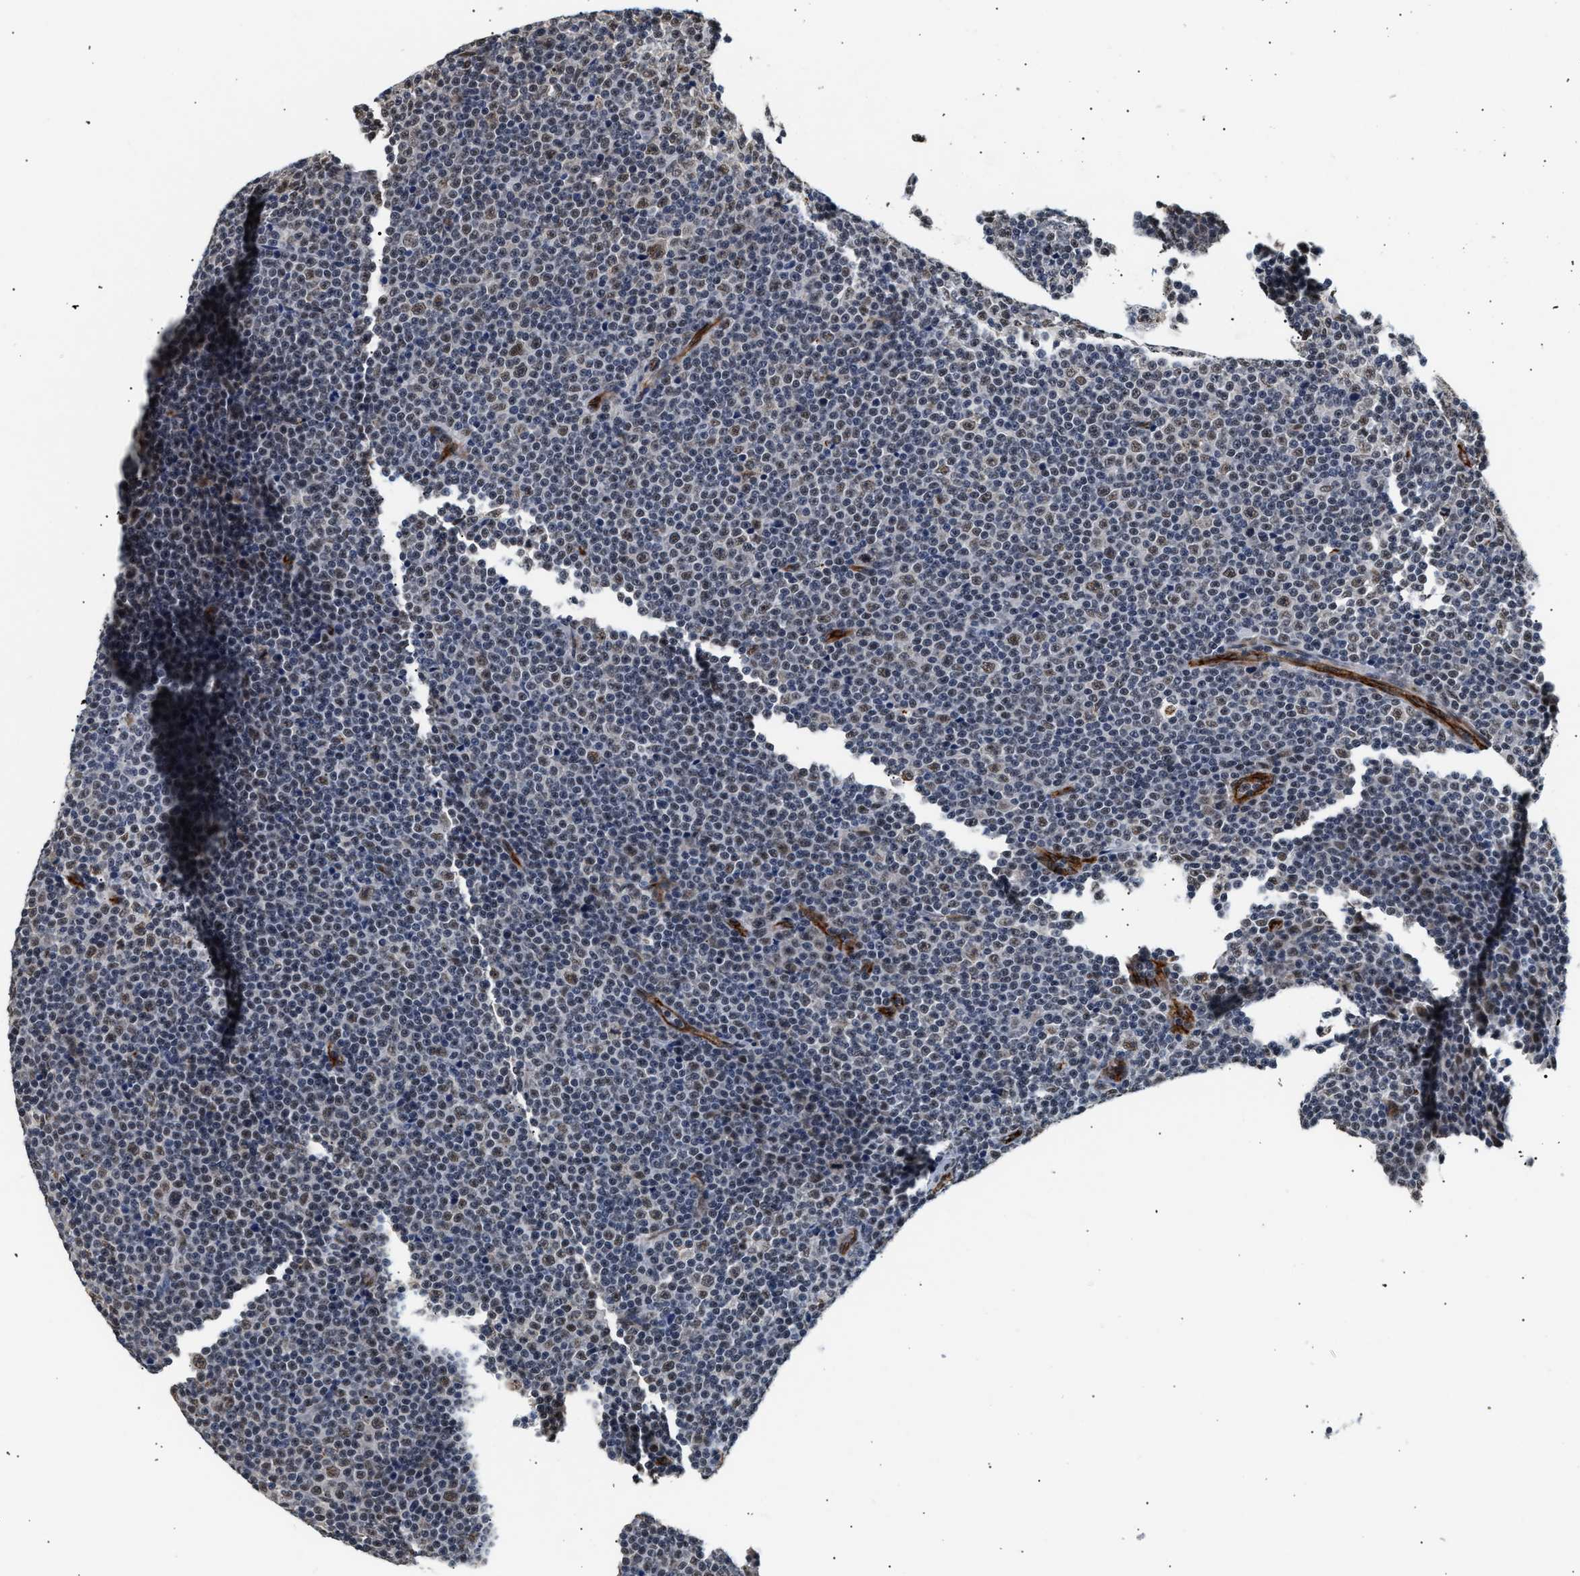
{"staining": {"intensity": "weak", "quantity": "<25%", "location": "nuclear"}, "tissue": "lymphoma", "cell_type": "Tumor cells", "image_type": "cancer", "snomed": [{"axis": "morphology", "description": "Malignant lymphoma, non-Hodgkin's type, Low grade"}, {"axis": "topography", "description": "Lymph node"}], "caption": "There is no significant positivity in tumor cells of malignant lymphoma, non-Hodgkin's type (low-grade). (DAB (3,3'-diaminobenzidine) immunohistochemistry (IHC) visualized using brightfield microscopy, high magnification).", "gene": "THOC1", "patient": {"sex": "female", "age": 67}}